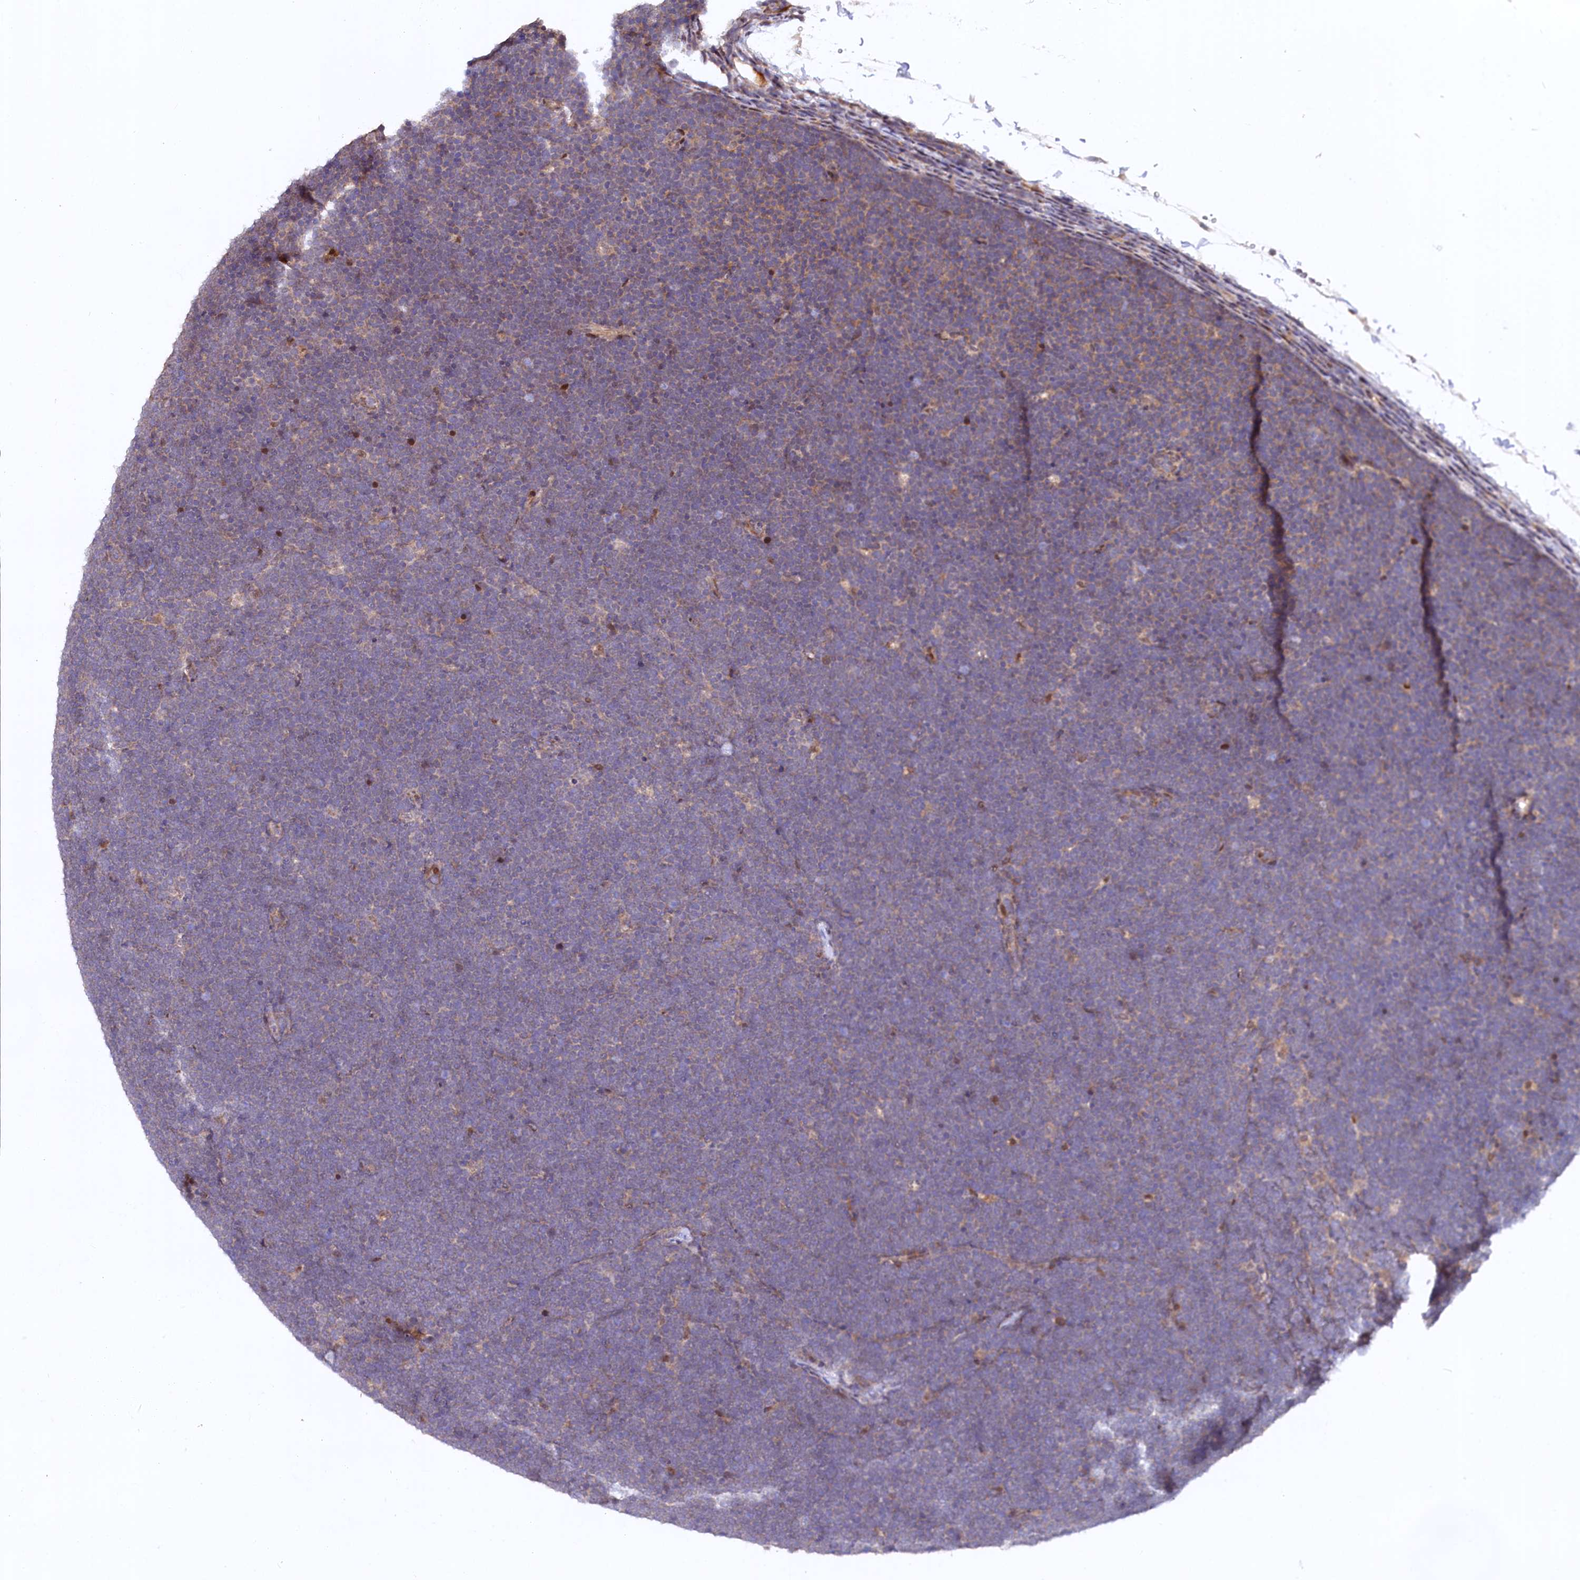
{"staining": {"intensity": "negative", "quantity": "none", "location": "none"}, "tissue": "lymphoma", "cell_type": "Tumor cells", "image_type": "cancer", "snomed": [{"axis": "morphology", "description": "Malignant lymphoma, non-Hodgkin's type, High grade"}, {"axis": "topography", "description": "Lymph node"}], "caption": "This is a image of IHC staining of high-grade malignant lymphoma, non-Hodgkin's type, which shows no staining in tumor cells.", "gene": "N4BP2L1", "patient": {"sex": "male", "age": 13}}